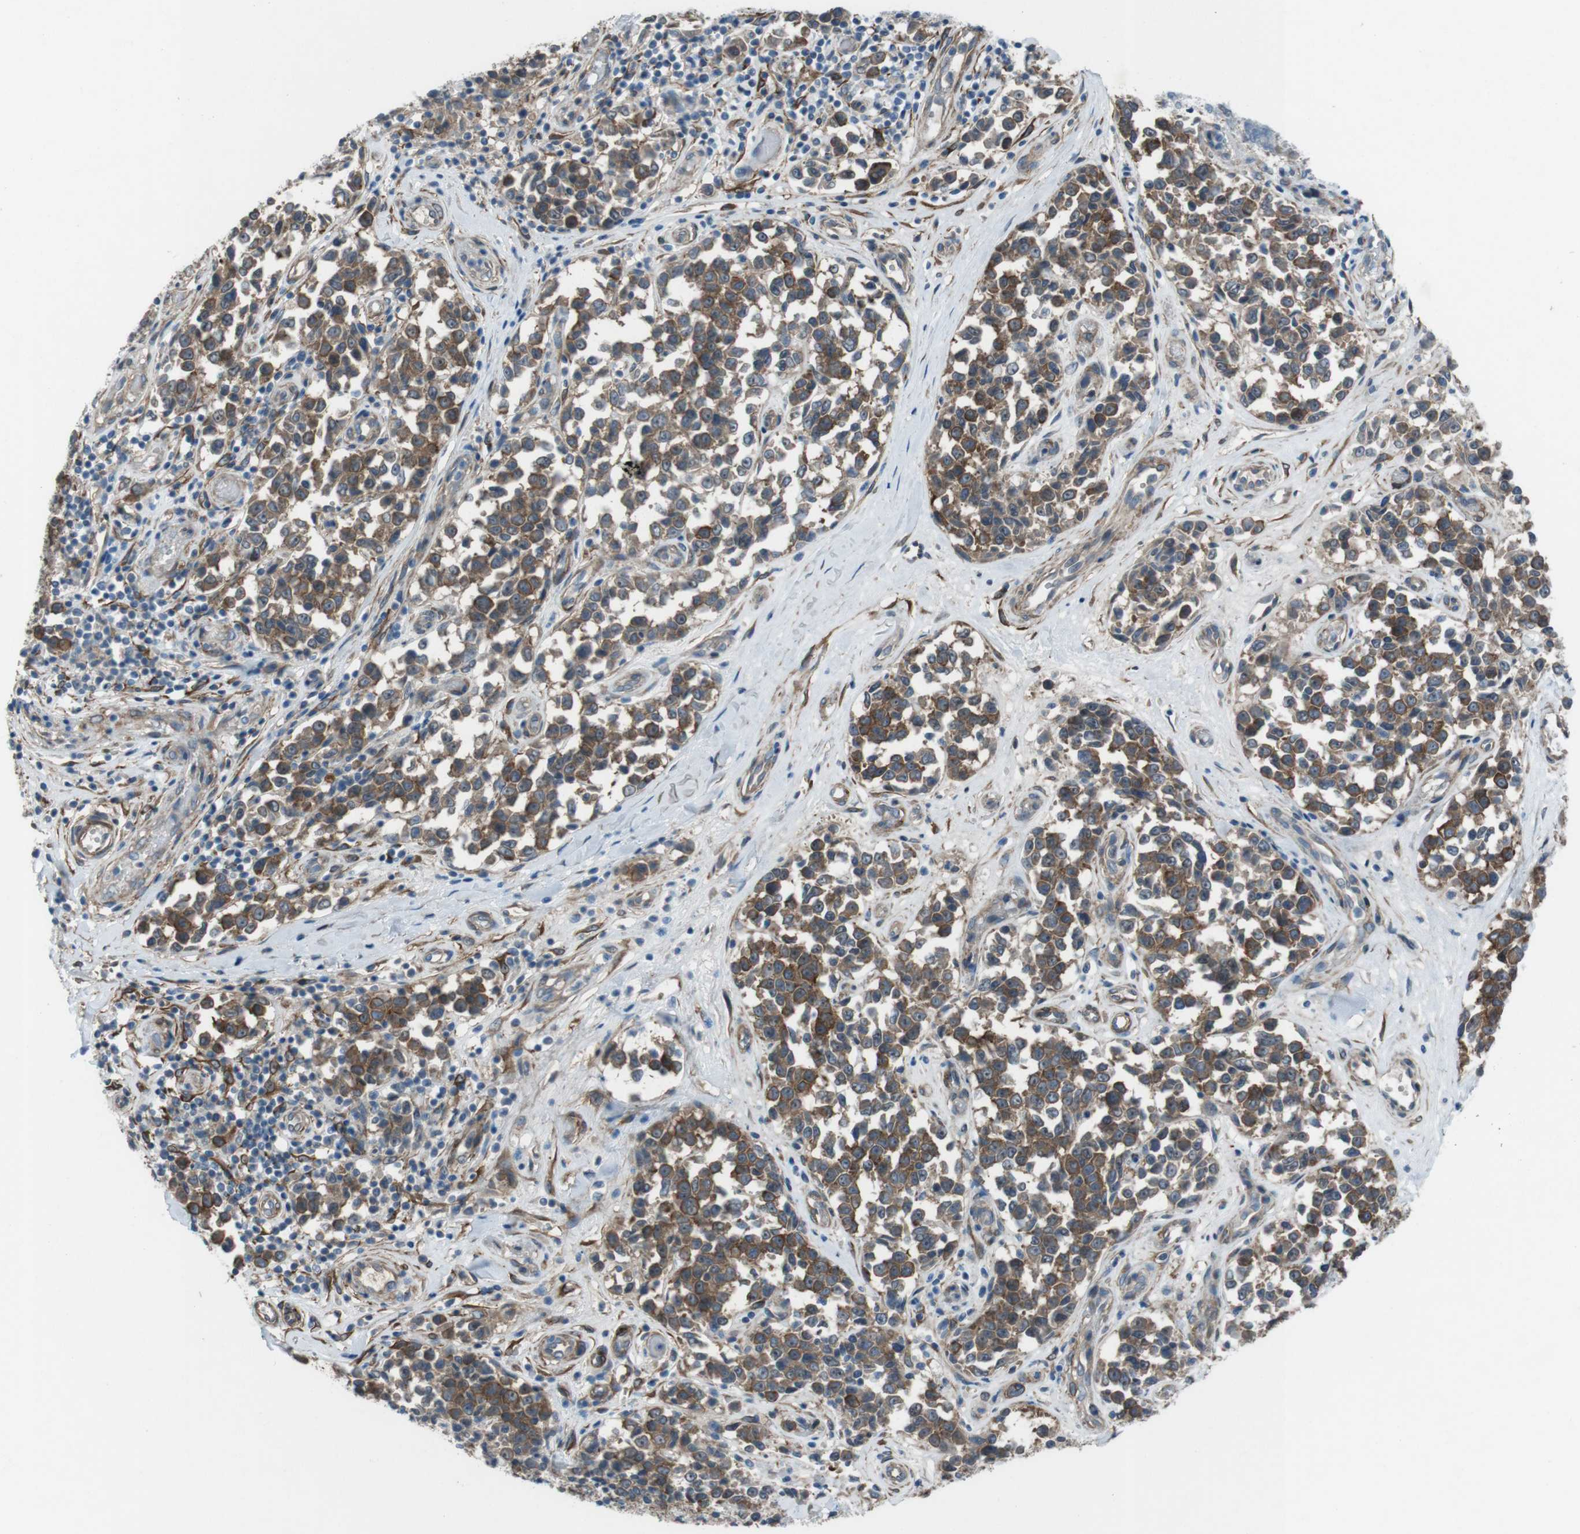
{"staining": {"intensity": "strong", "quantity": ">75%", "location": "cytoplasmic/membranous"}, "tissue": "melanoma", "cell_type": "Tumor cells", "image_type": "cancer", "snomed": [{"axis": "morphology", "description": "Malignant melanoma, NOS"}, {"axis": "topography", "description": "Skin"}], "caption": "The photomicrograph reveals staining of melanoma, revealing strong cytoplasmic/membranous protein expression (brown color) within tumor cells. (IHC, brightfield microscopy, high magnification).", "gene": "ANK2", "patient": {"sex": "female", "age": 64}}